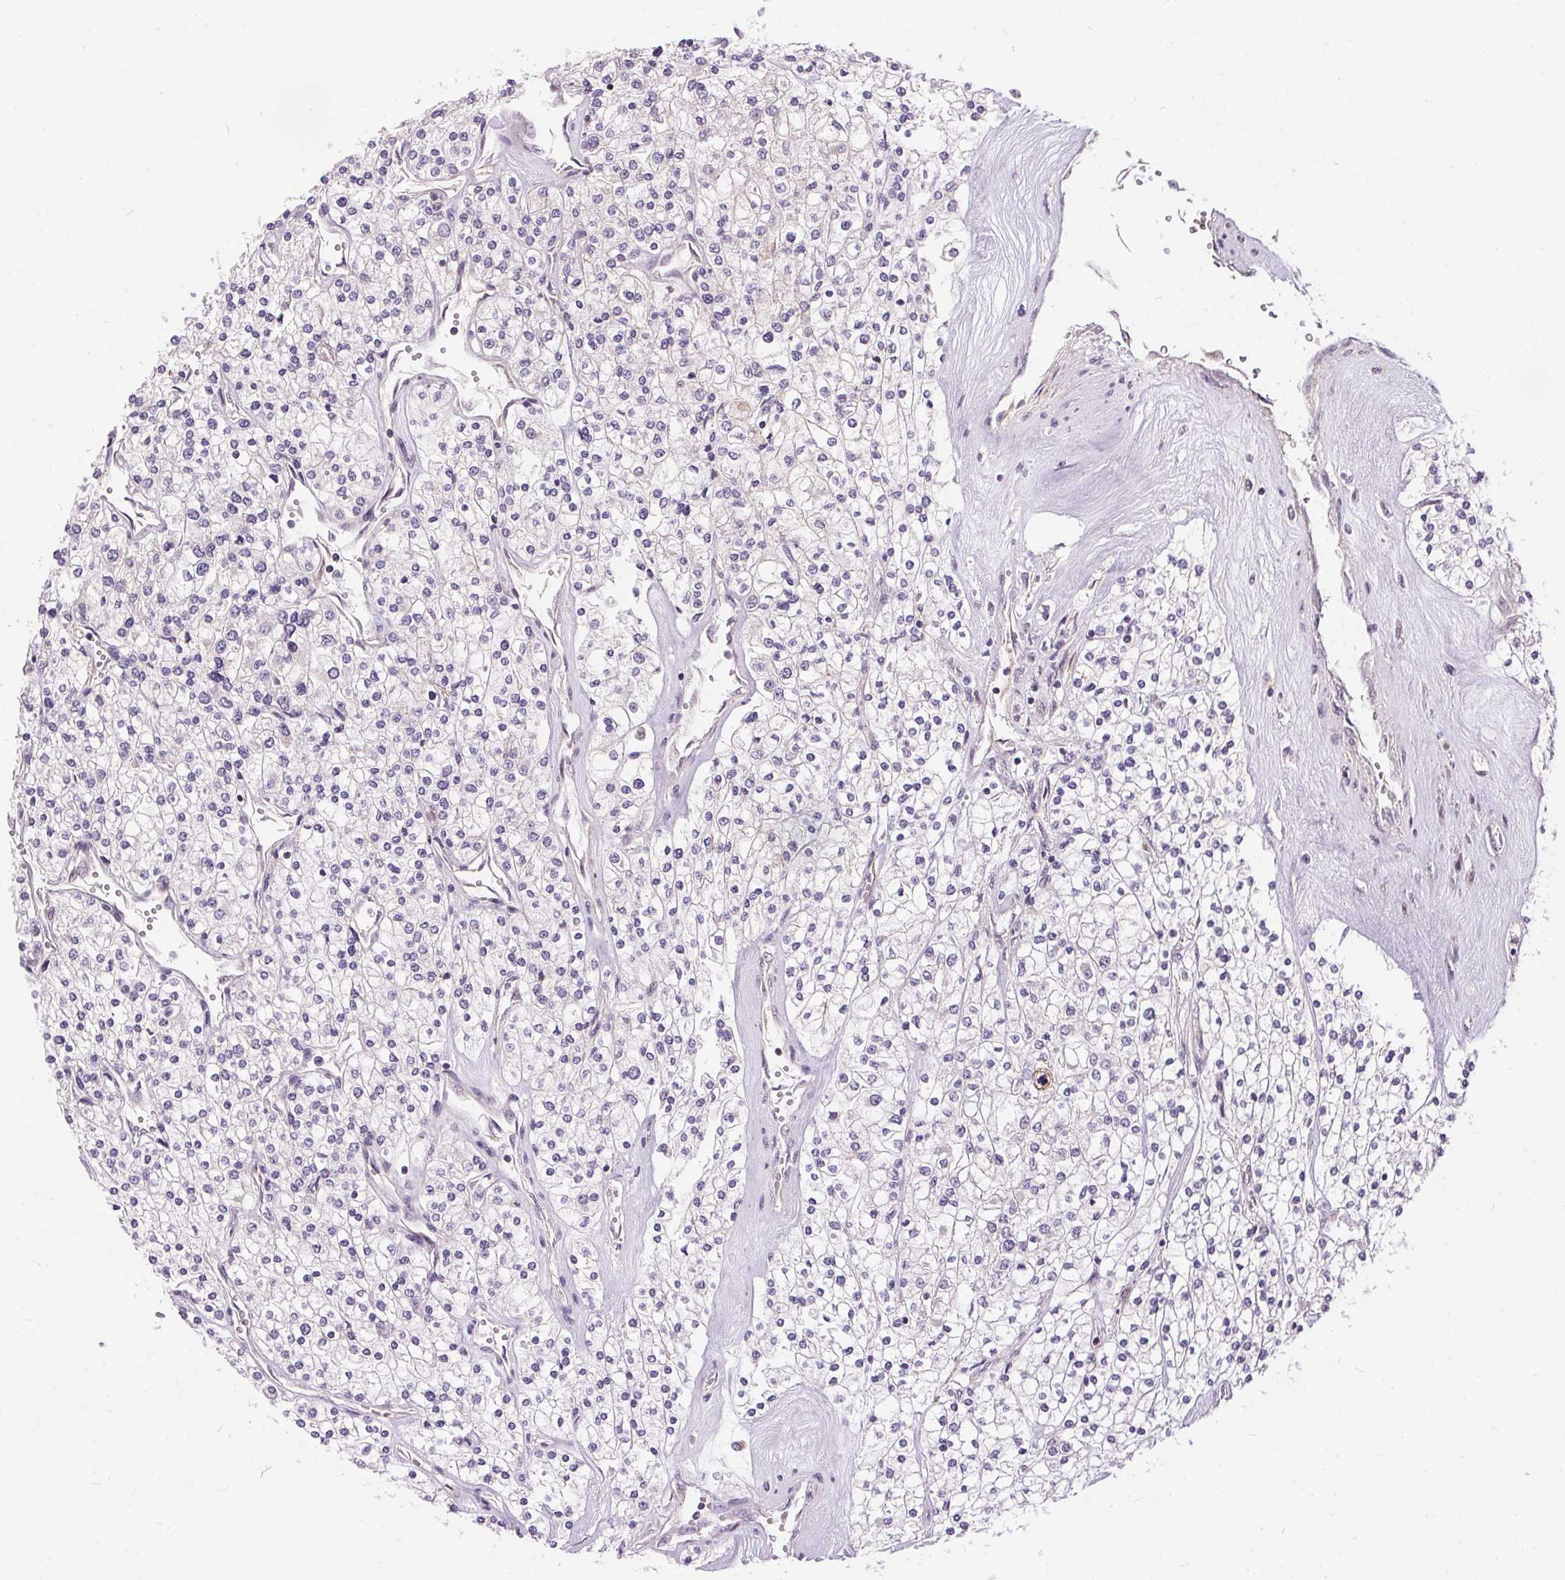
{"staining": {"intensity": "negative", "quantity": "none", "location": "none"}, "tissue": "renal cancer", "cell_type": "Tumor cells", "image_type": "cancer", "snomed": [{"axis": "morphology", "description": "Adenocarcinoma, NOS"}, {"axis": "topography", "description": "Kidney"}], "caption": "Immunohistochemistry of renal adenocarcinoma shows no expression in tumor cells.", "gene": "UNC13B", "patient": {"sex": "male", "age": 80}}